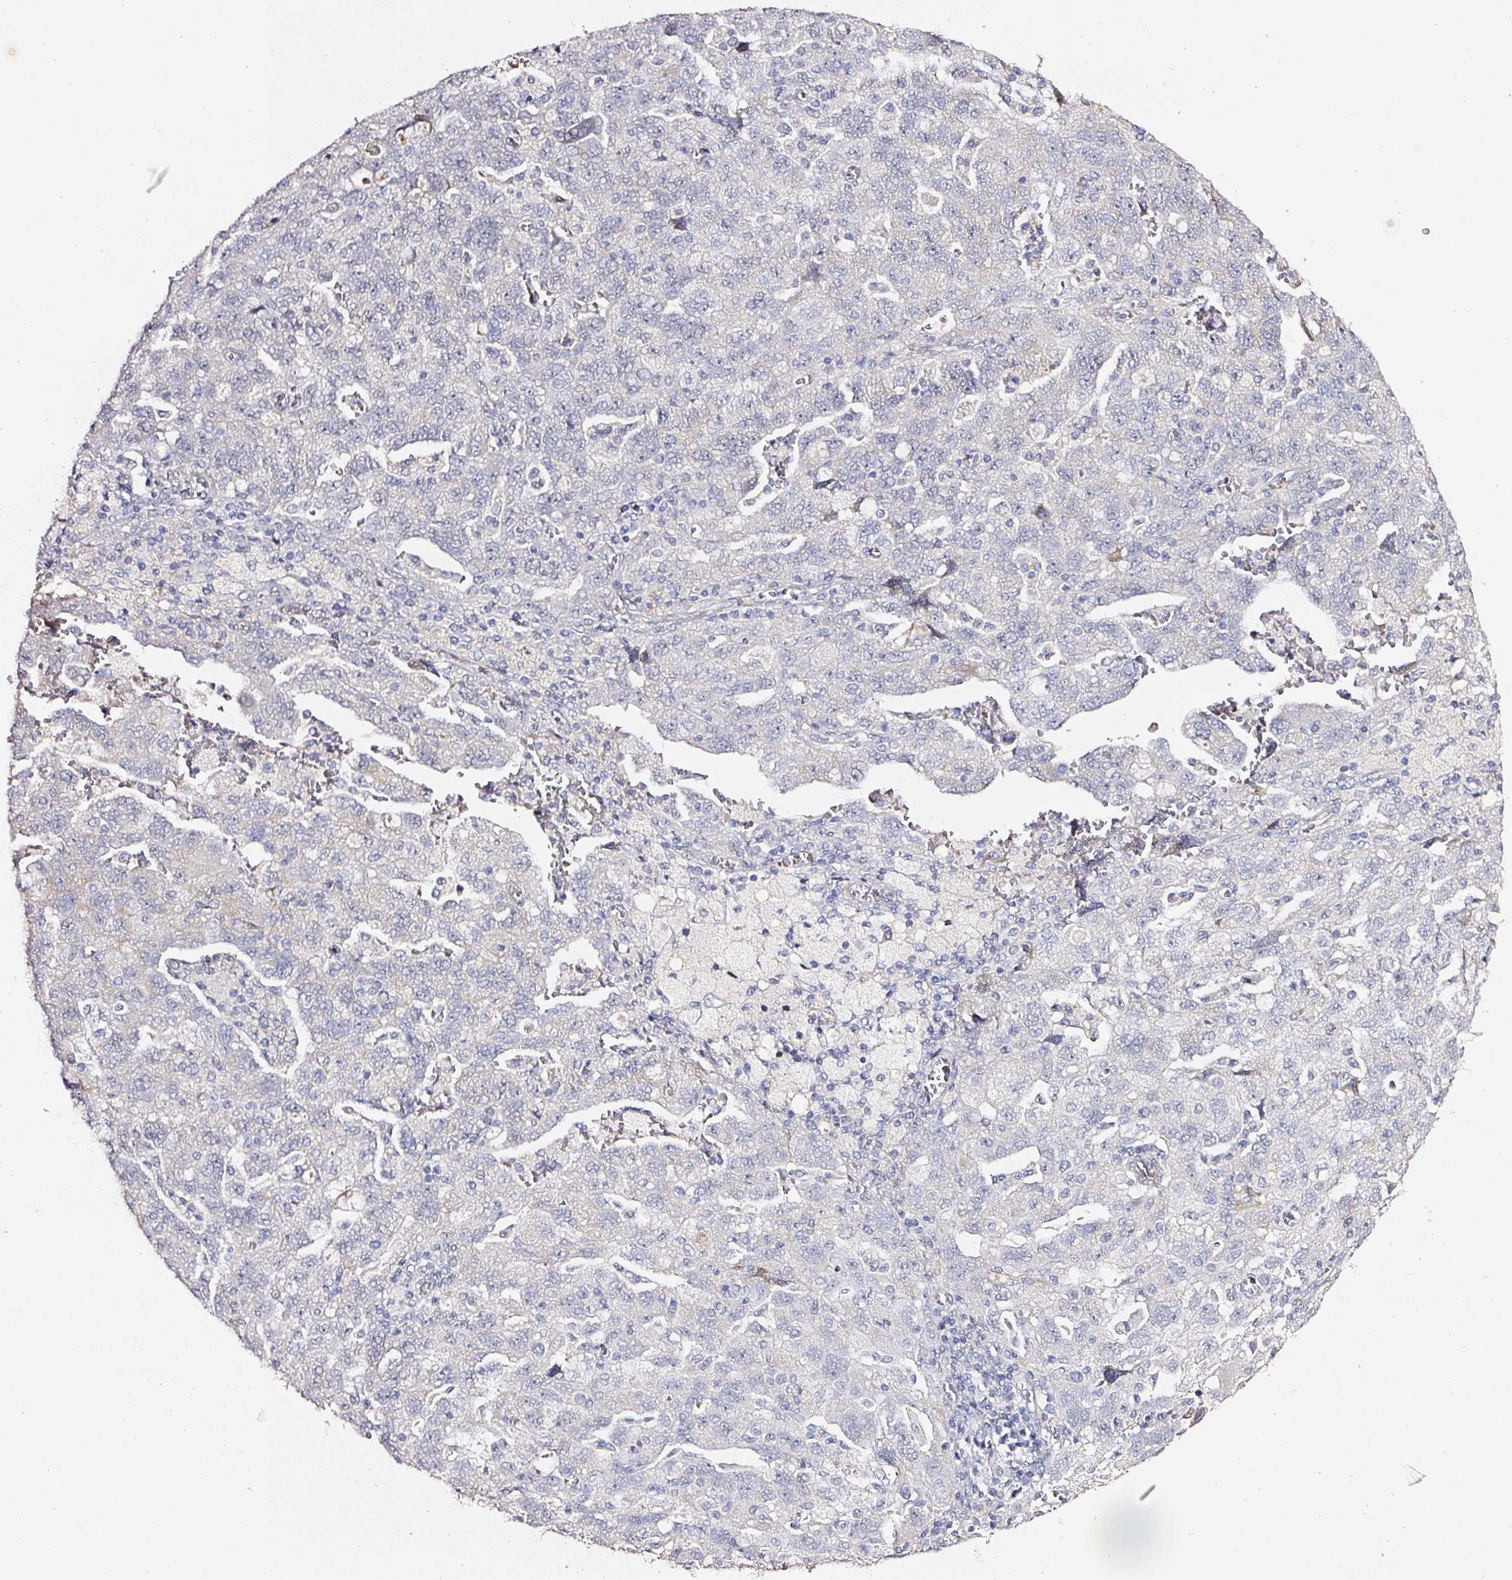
{"staining": {"intensity": "negative", "quantity": "none", "location": "none"}, "tissue": "ovarian cancer", "cell_type": "Tumor cells", "image_type": "cancer", "snomed": [{"axis": "morphology", "description": "Carcinoma, NOS"}, {"axis": "morphology", "description": "Cystadenocarcinoma, serous, NOS"}, {"axis": "topography", "description": "Ovary"}], "caption": "Ovarian serous cystadenocarcinoma was stained to show a protein in brown. There is no significant staining in tumor cells. (IHC, brightfield microscopy, high magnification).", "gene": "TOGARAM1", "patient": {"sex": "female", "age": 69}}